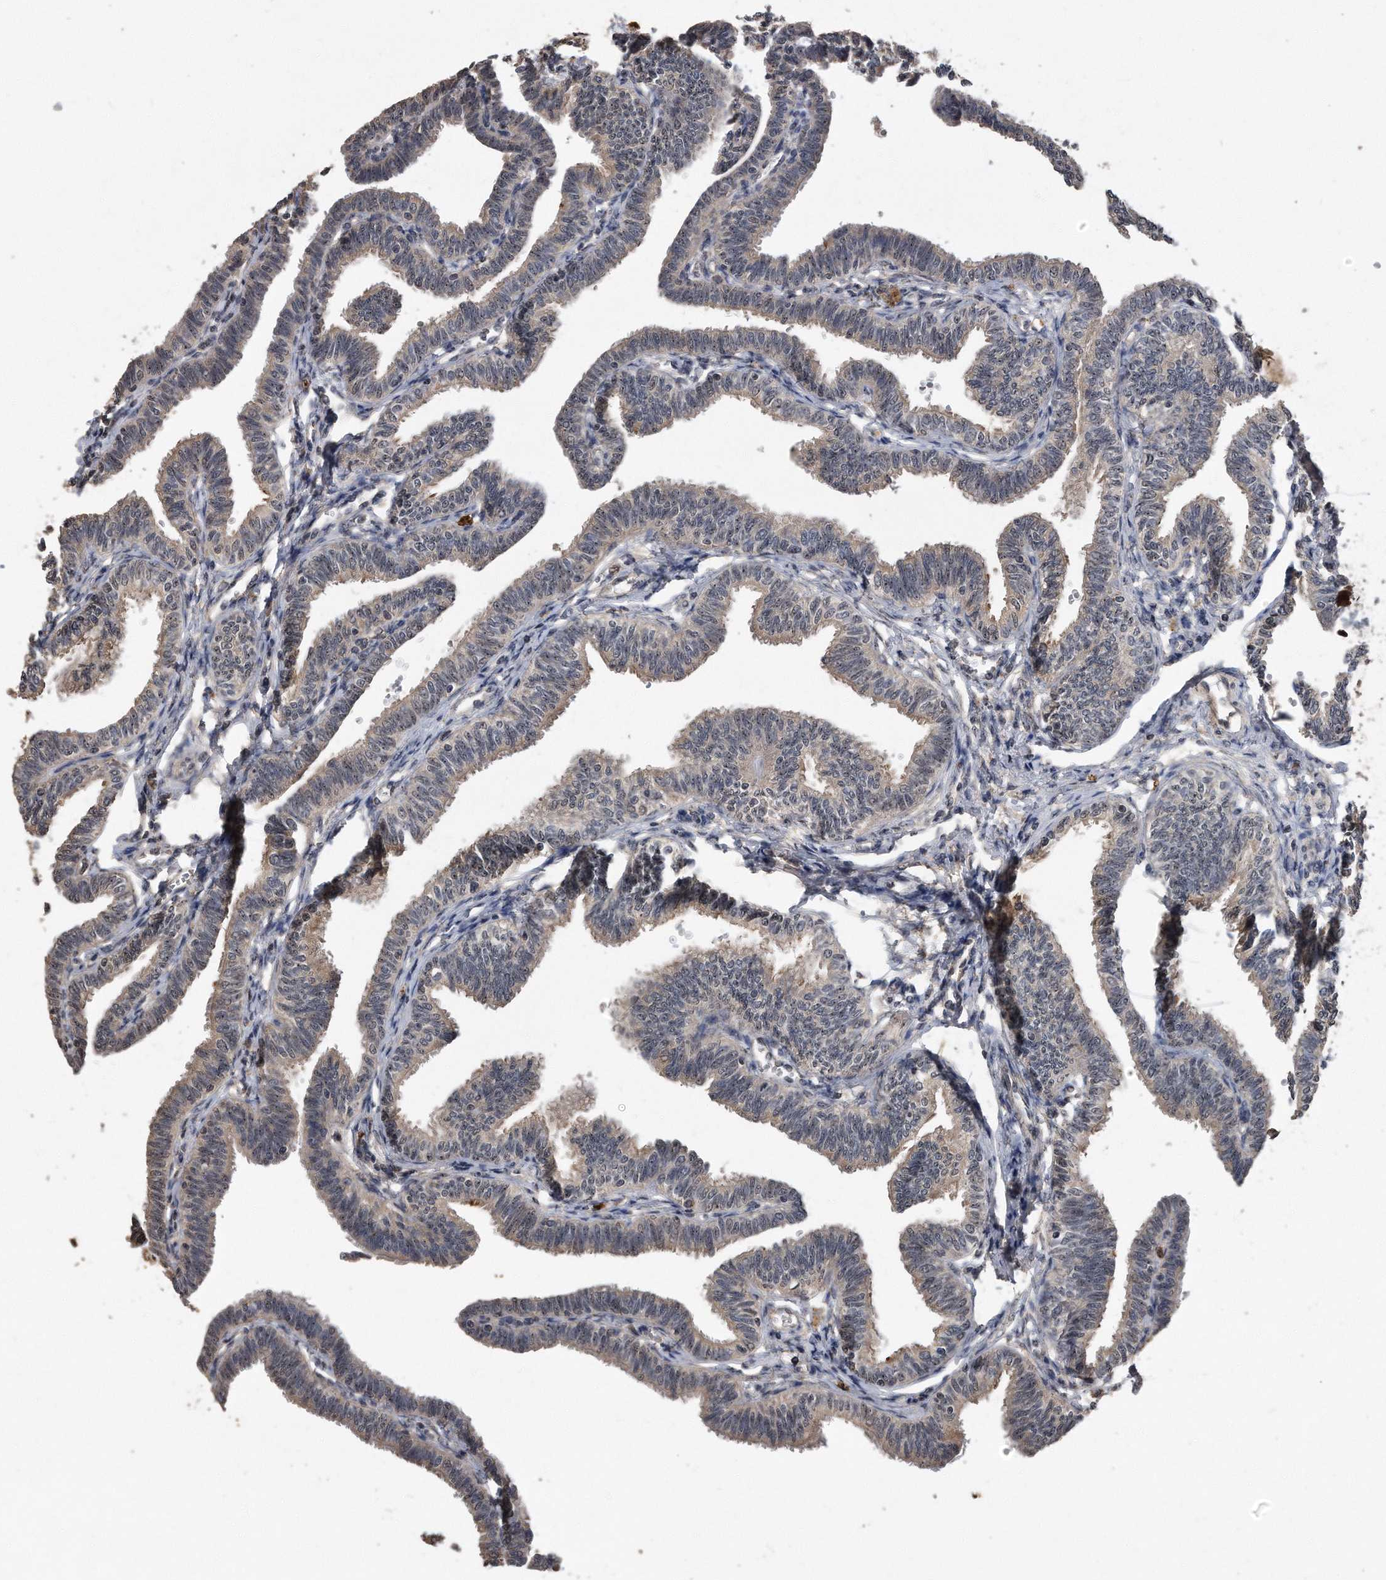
{"staining": {"intensity": "moderate", "quantity": "25%-75%", "location": "cytoplasmic/membranous,nuclear"}, "tissue": "fallopian tube", "cell_type": "Glandular cells", "image_type": "normal", "snomed": [{"axis": "morphology", "description": "Normal tissue, NOS"}, {"axis": "topography", "description": "Fallopian tube"}, {"axis": "topography", "description": "Ovary"}], "caption": "Protein staining shows moderate cytoplasmic/membranous,nuclear expression in about 25%-75% of glandular cells in benign fallopian tube.", "gene": "PELO", "patient": {"sex": "female", "age": 23}}